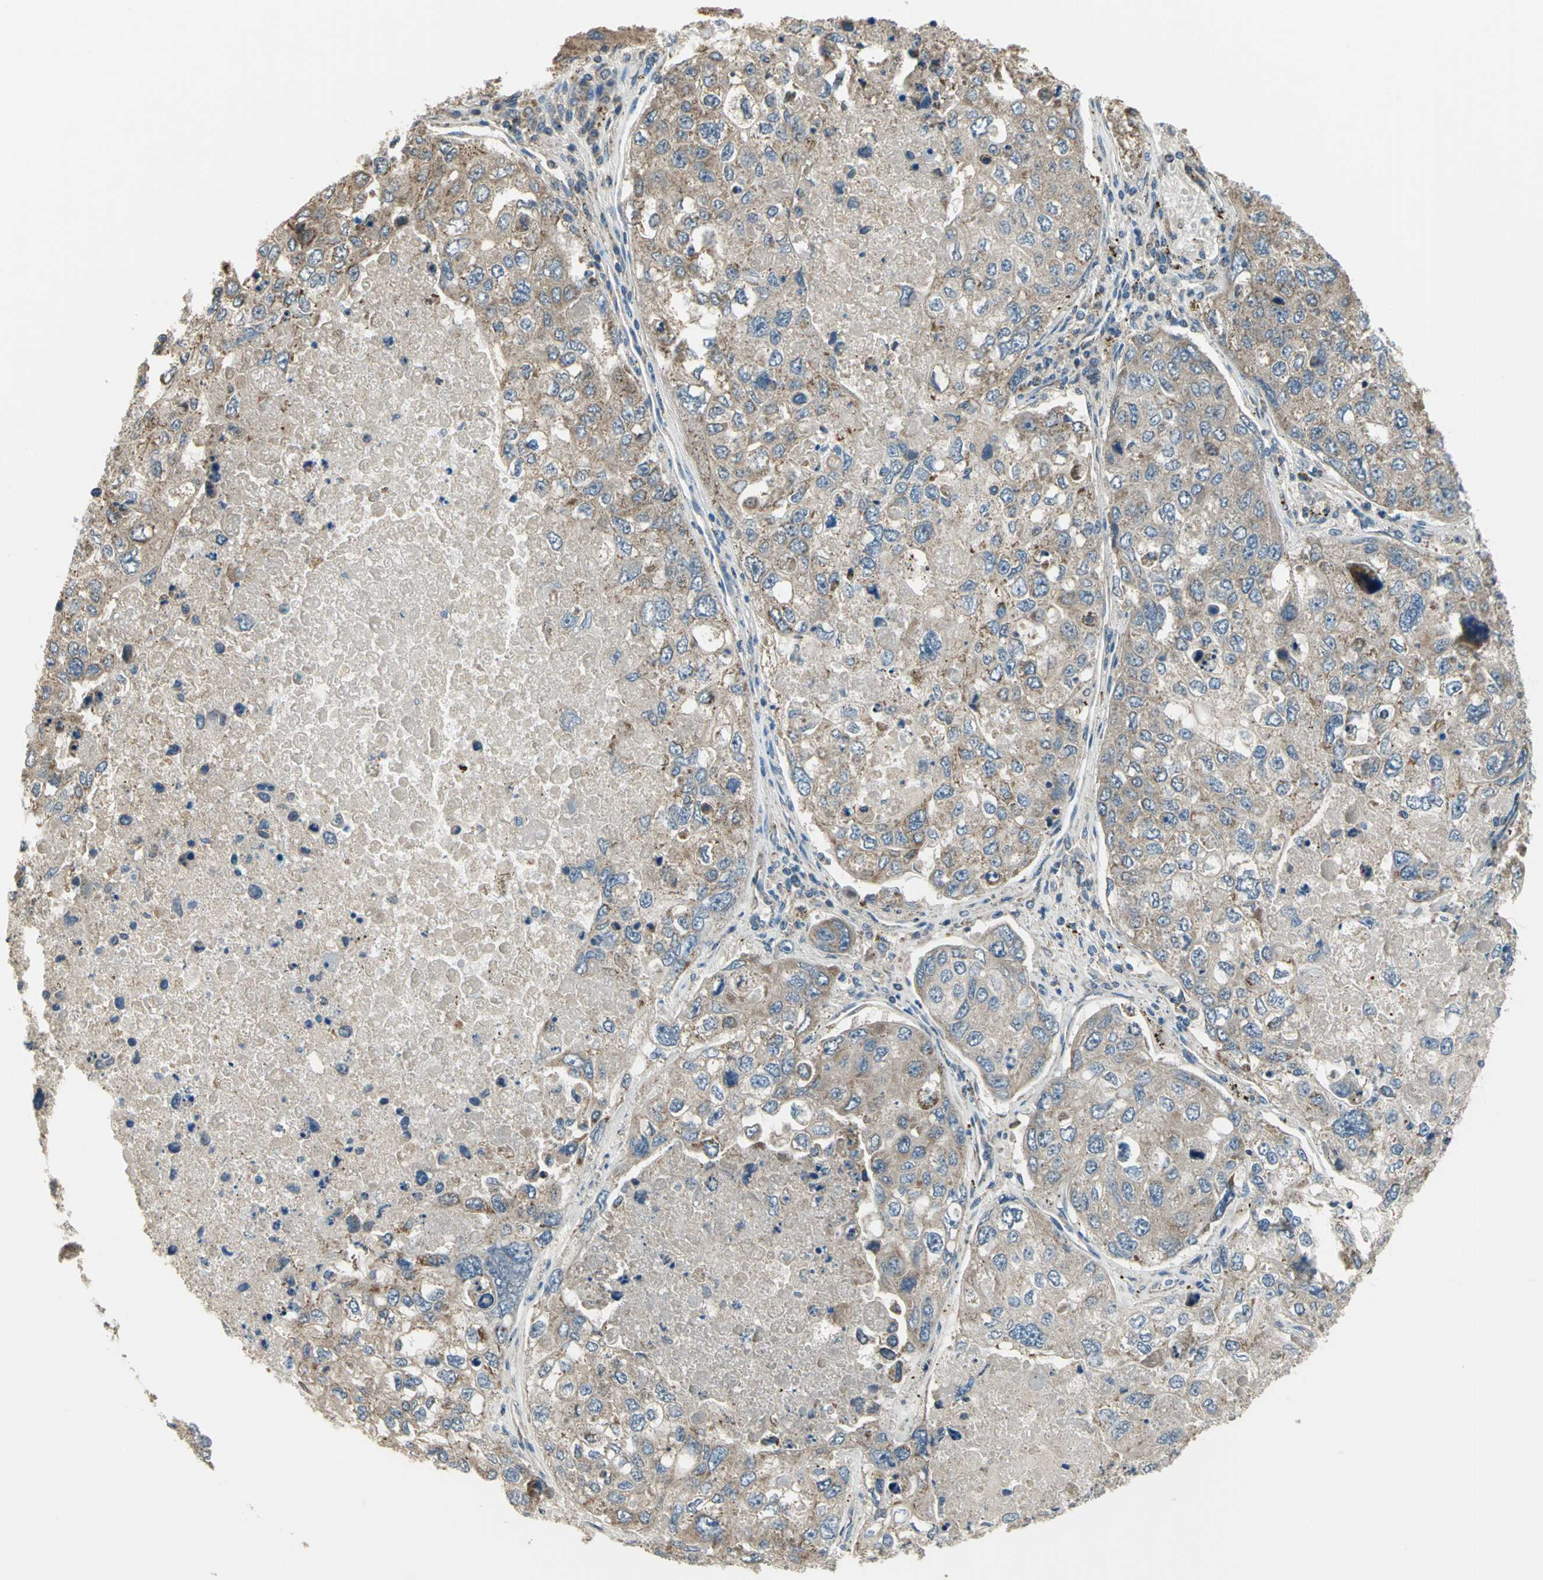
{"staining": {"intensity": "weak", "quantity": ">75%", "location": "cytoplasmic/membranous"}, "tissue": "urothelial cancer", "cell_type": "Tumor cells", "image_type": "cancer", "snomed": [{"axis": "morphology", "description": "Urothelial carcinoma, High grade"}, {"axis": "topography", "description": "Lymph node"}, {"axis": "topography", "description": "Urinary bladder"}], "caption": "Immunohistochemistry (DAB) staining of urothelial cancer shows weak cytoplasmic/membranous protein expression in approximately >75% of tumor cells.", "gene": "TRAK1", "patient": {"sex": "male", "age": 51}}